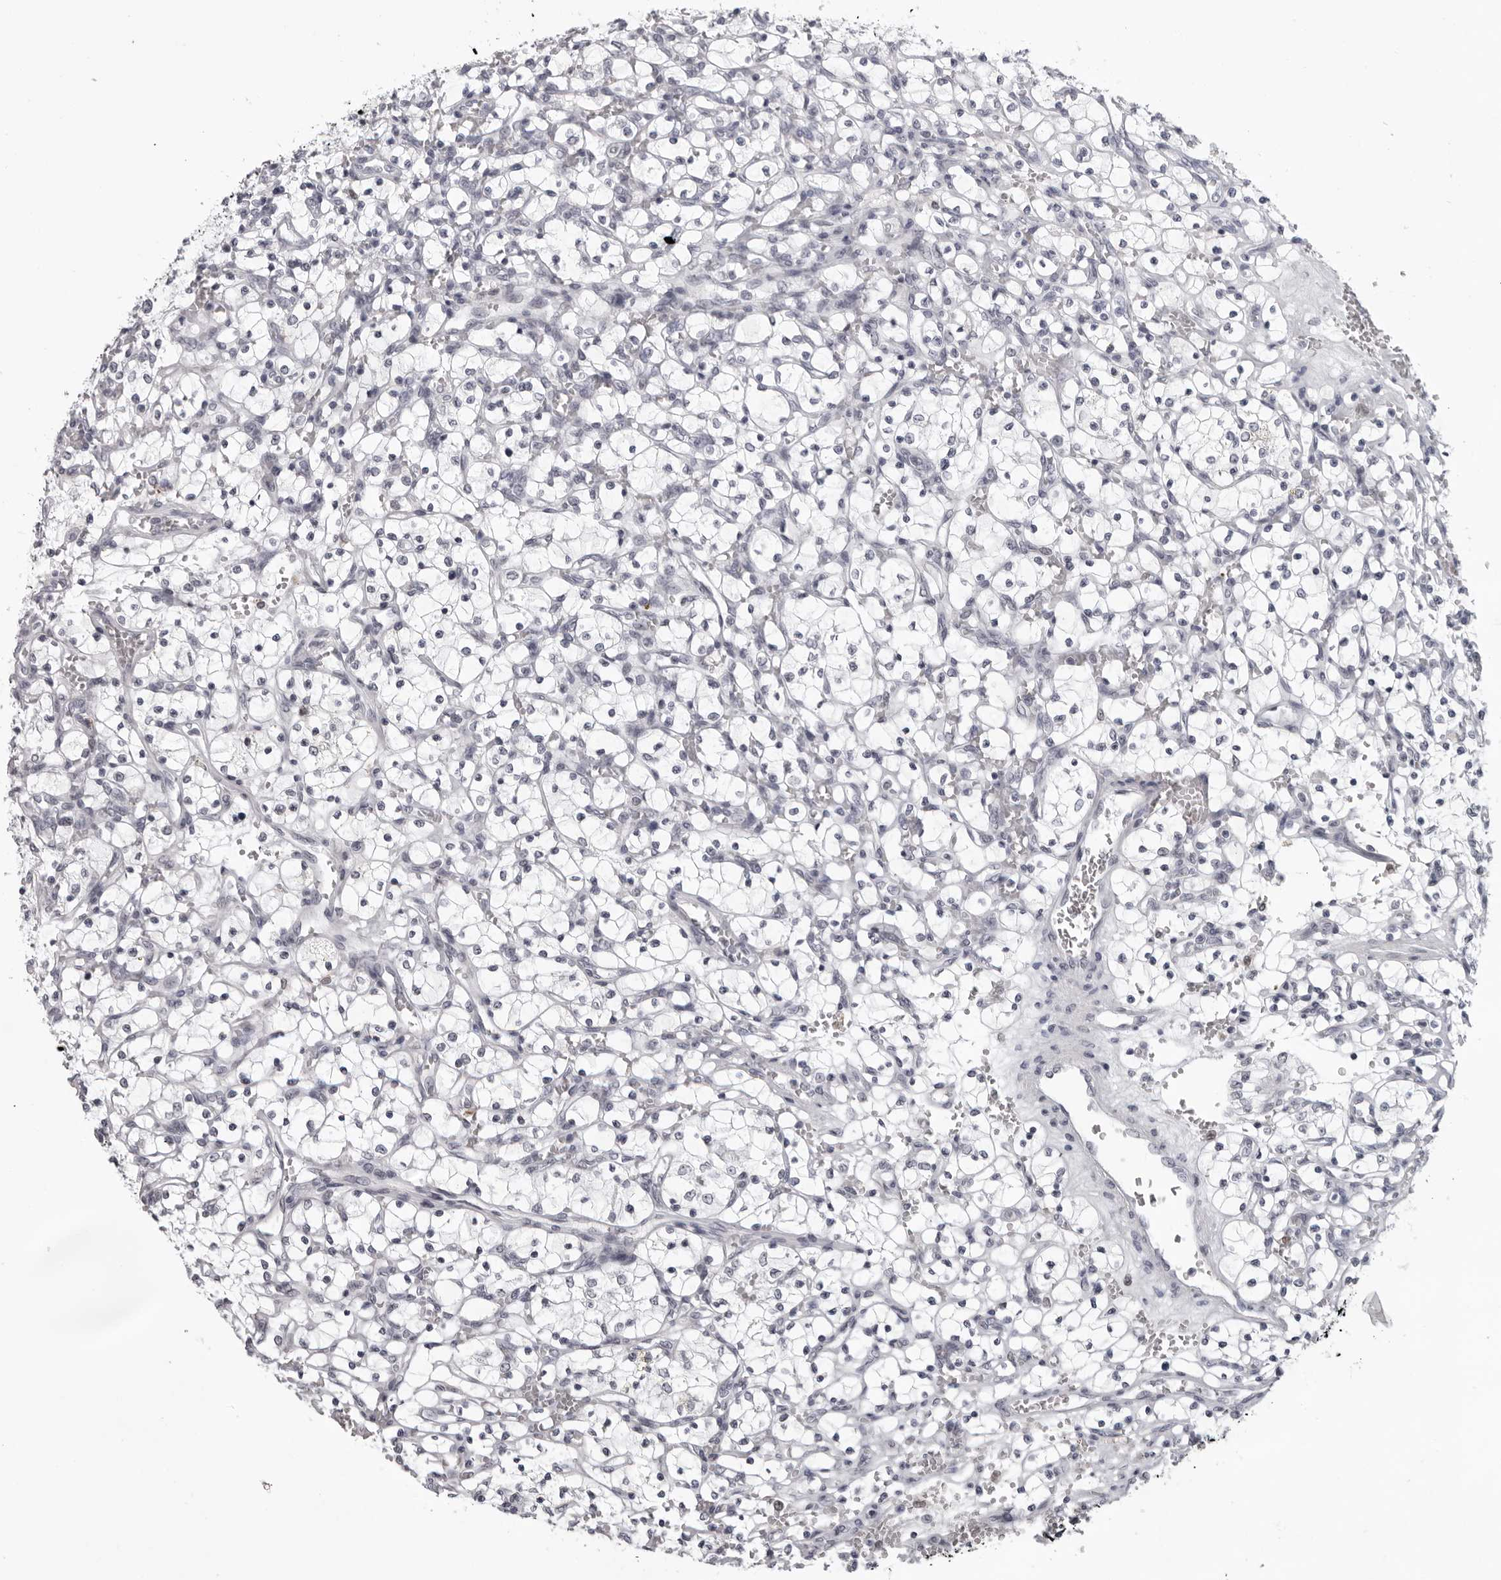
{"staining": {"intensity": "negative", "quantity": "none", "location": "none"}, "tissue": "renal cancer", "cell_type": "Tumor cells", "image_type": "cancer", "snomed": [{"axis": "morphology", "description": "Adenocarcinoma, NOS"}, {"axis": "topography", "description": "Kidney"}], "caption": "Immunohistochemical staining of renal adenocarcinoma reveals no significant staining in tumor cells.", "gene": "EXOSC10", "patient": {"sex": "female", "age": 69}}